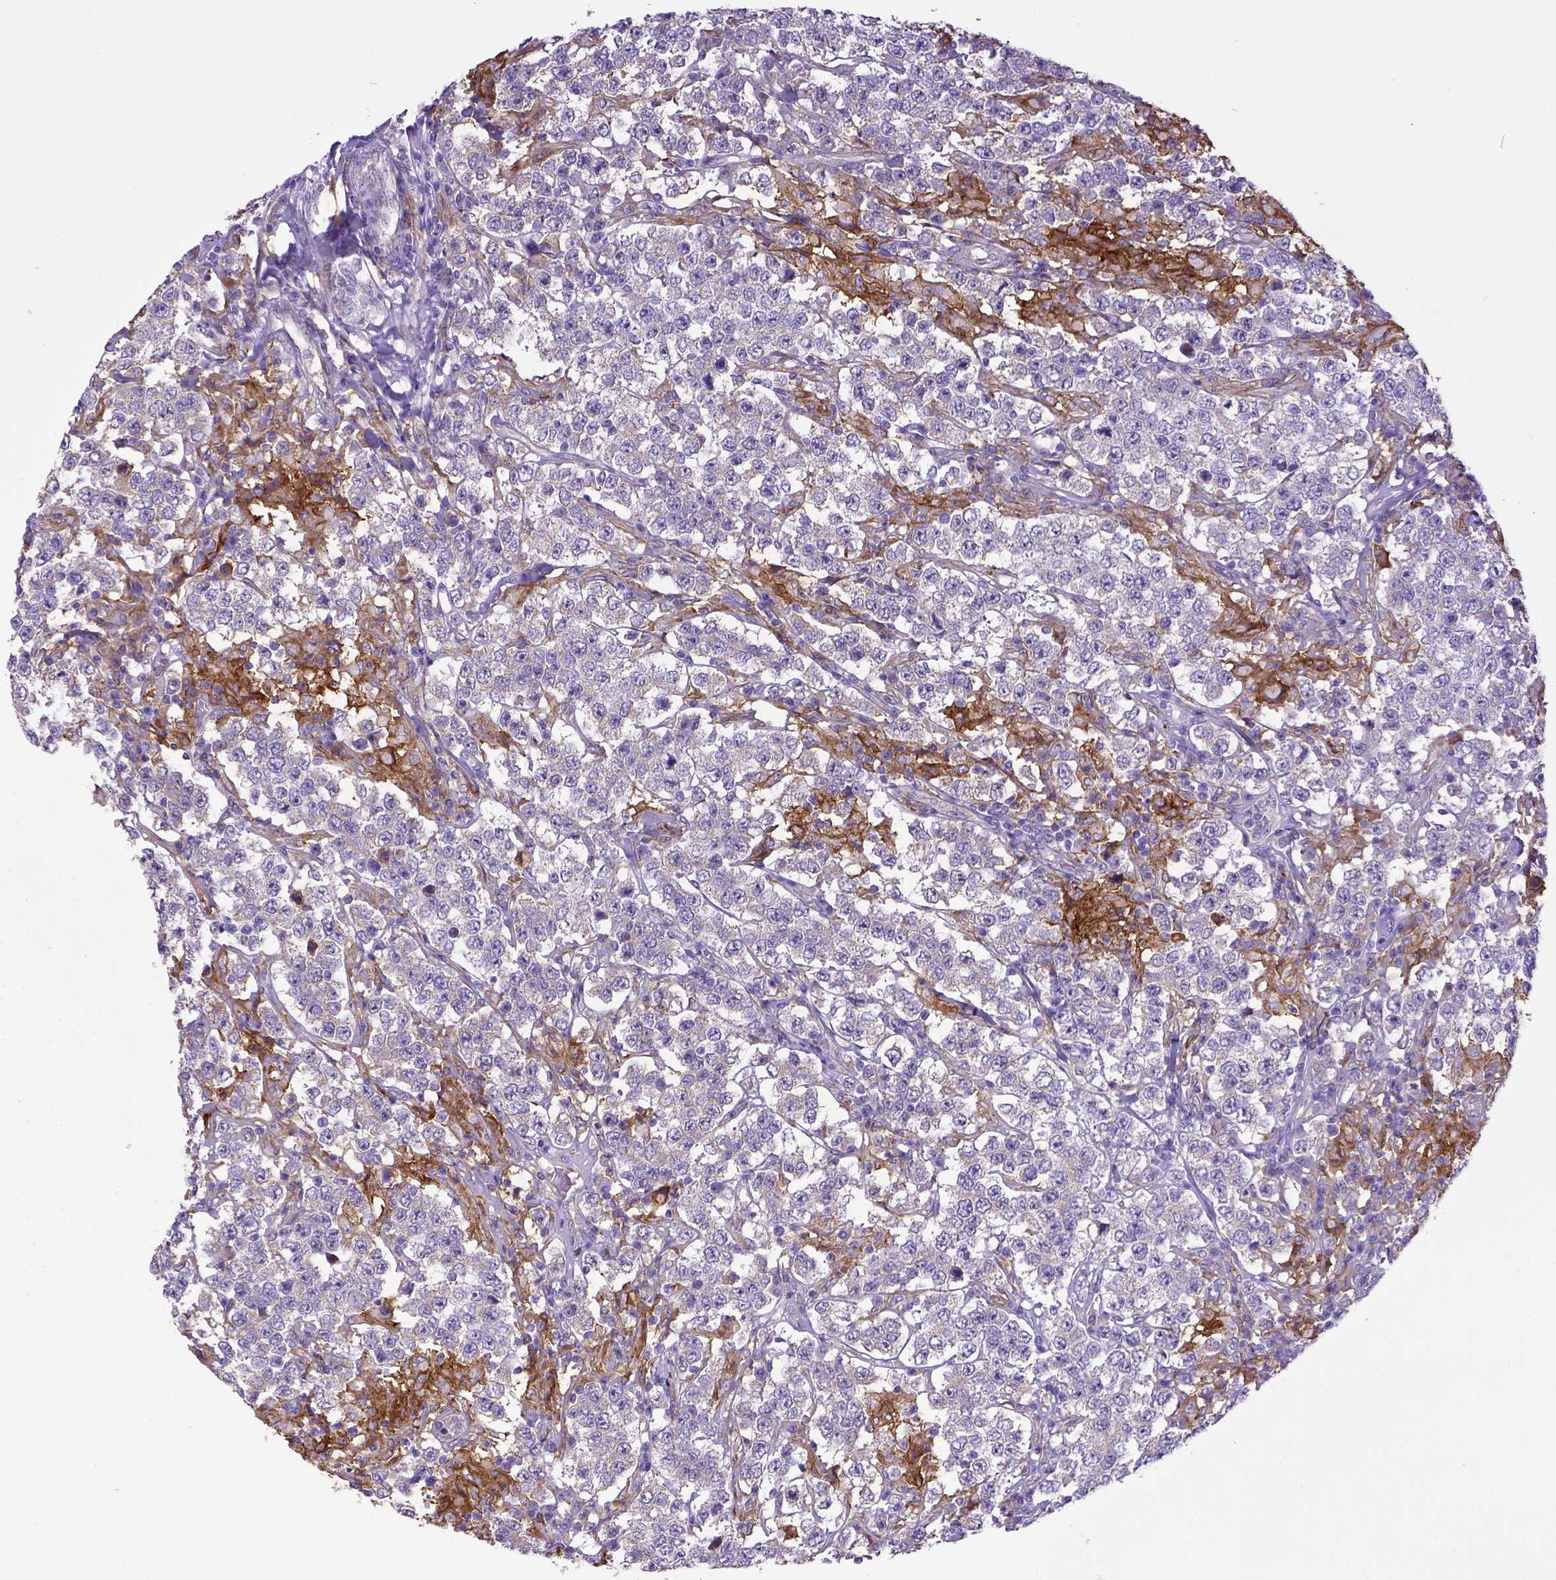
{"staining": {"intensity": "moderate", "quantity": "<25%", "location": "cytoplasmic/membranous"}, "tissue": "testis cancer", "cell_type": "Tumor cells", "image_type": "cancer", "snomed": [{"axis": "morphology", "description": "Seminoma, NOS"}, {"axis": "morphology", "description": "Carcinoma, Embryonal, NOS"}, {"axis": "topography", "description": "Testis"}], "caption": "An image of human testis cancer stained for a protein demonstrates moderate cytoplasmic/membranous brown staining in tumor cells.", "gene": "CD40", "patient": {"sex": "male", "age": 41}}